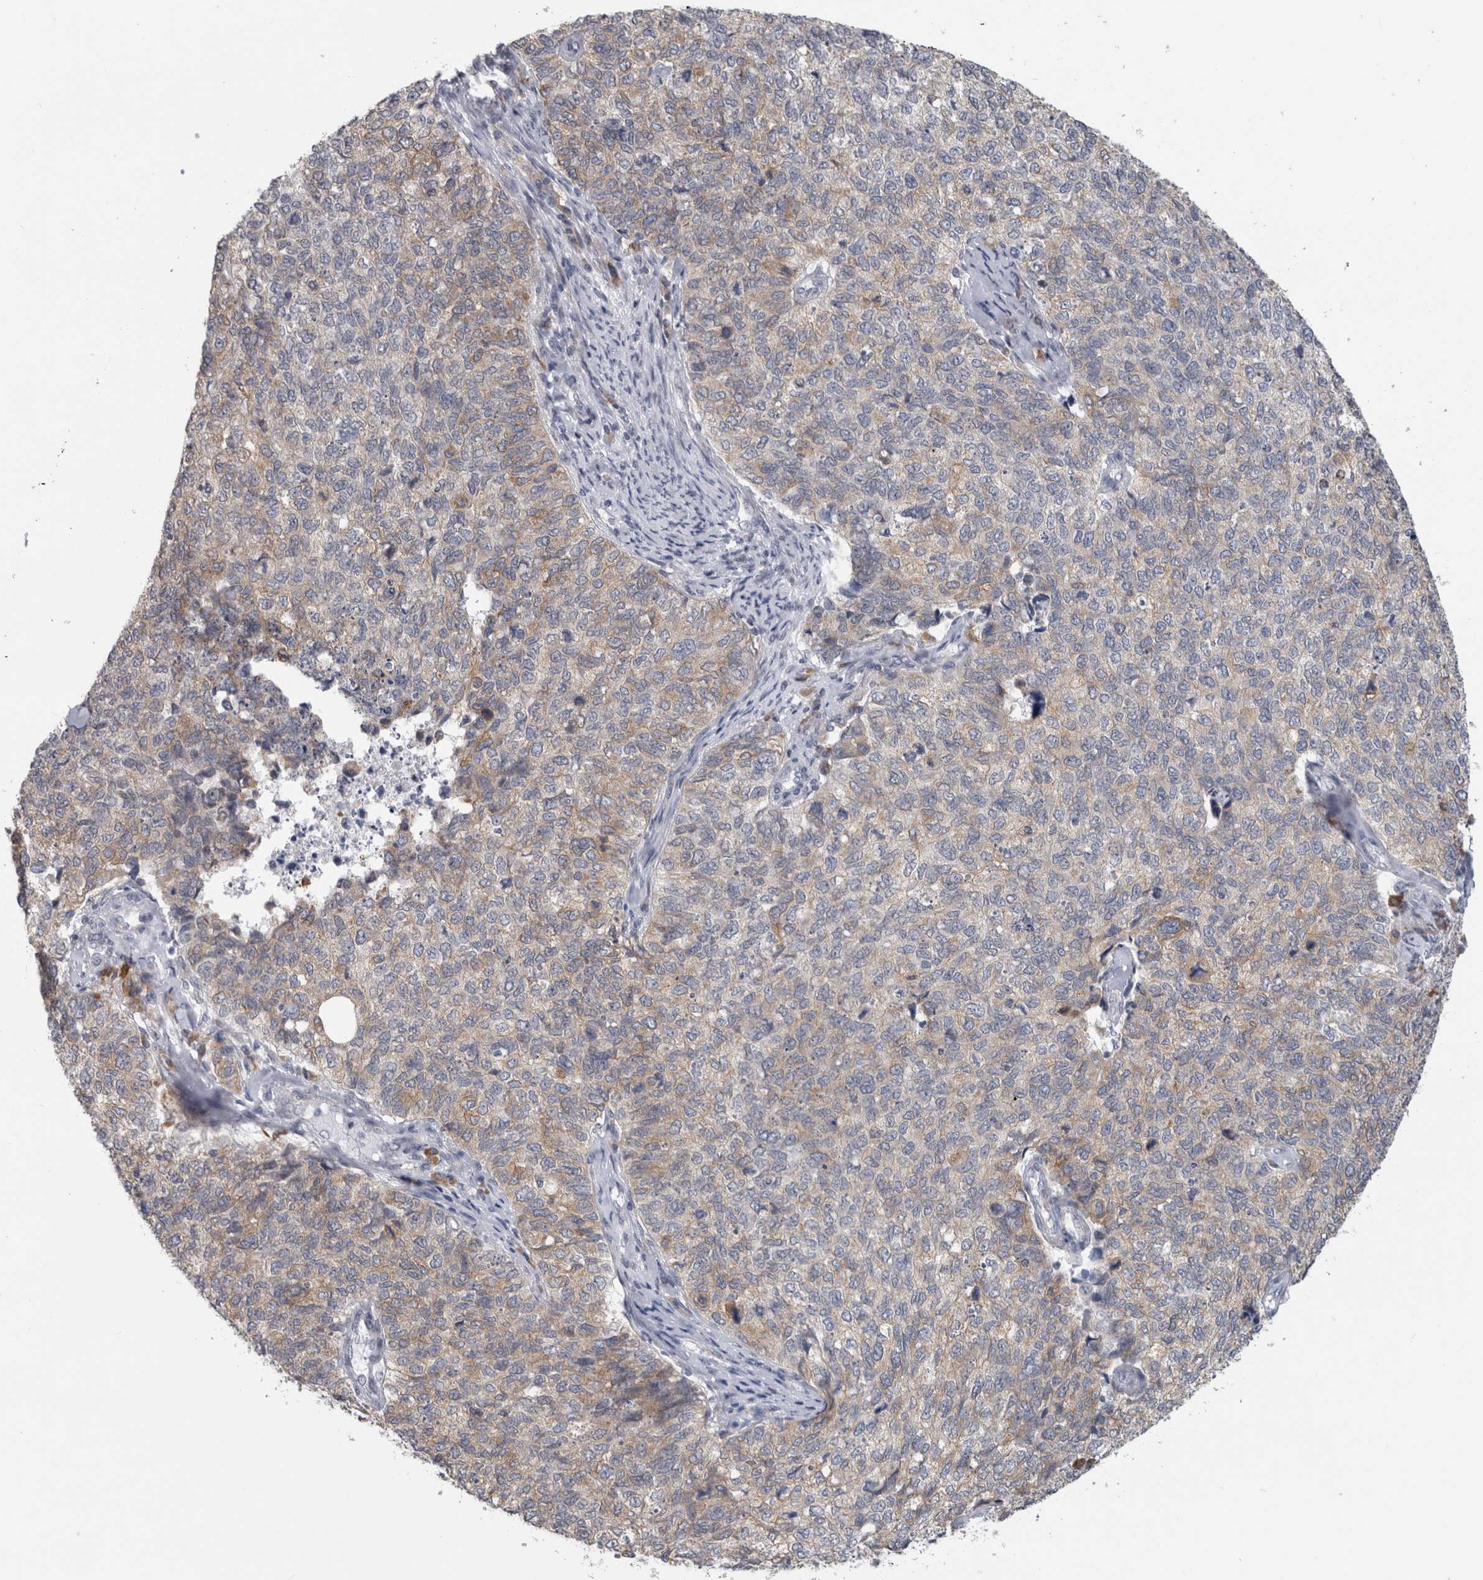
{"staining": {"intensity": "weak", "quantity": "25%-75%", "location": "cytoplasmic/membranous"}, "tissue": "cervical cancer", "cell_type": "Tumor cells", "image_type": "cancer", "snomed": [{"axis": "morphology", "description": "Squamous cell carcinoma, NOS"}, {"axis": "topography", "description": "Cervix"}], "caption": "Immunohistochemistry (IHC) (DAB (3,3'-diaminobenzidine)) staining of human squamous cell carcinoma (cervical) demonstrates weak cytoplasmic/membranous protein staining in approximately 25%-75% of tumor cells.", "gene": "TMEM242", "patient": {"sex": "female", "age": 63}}